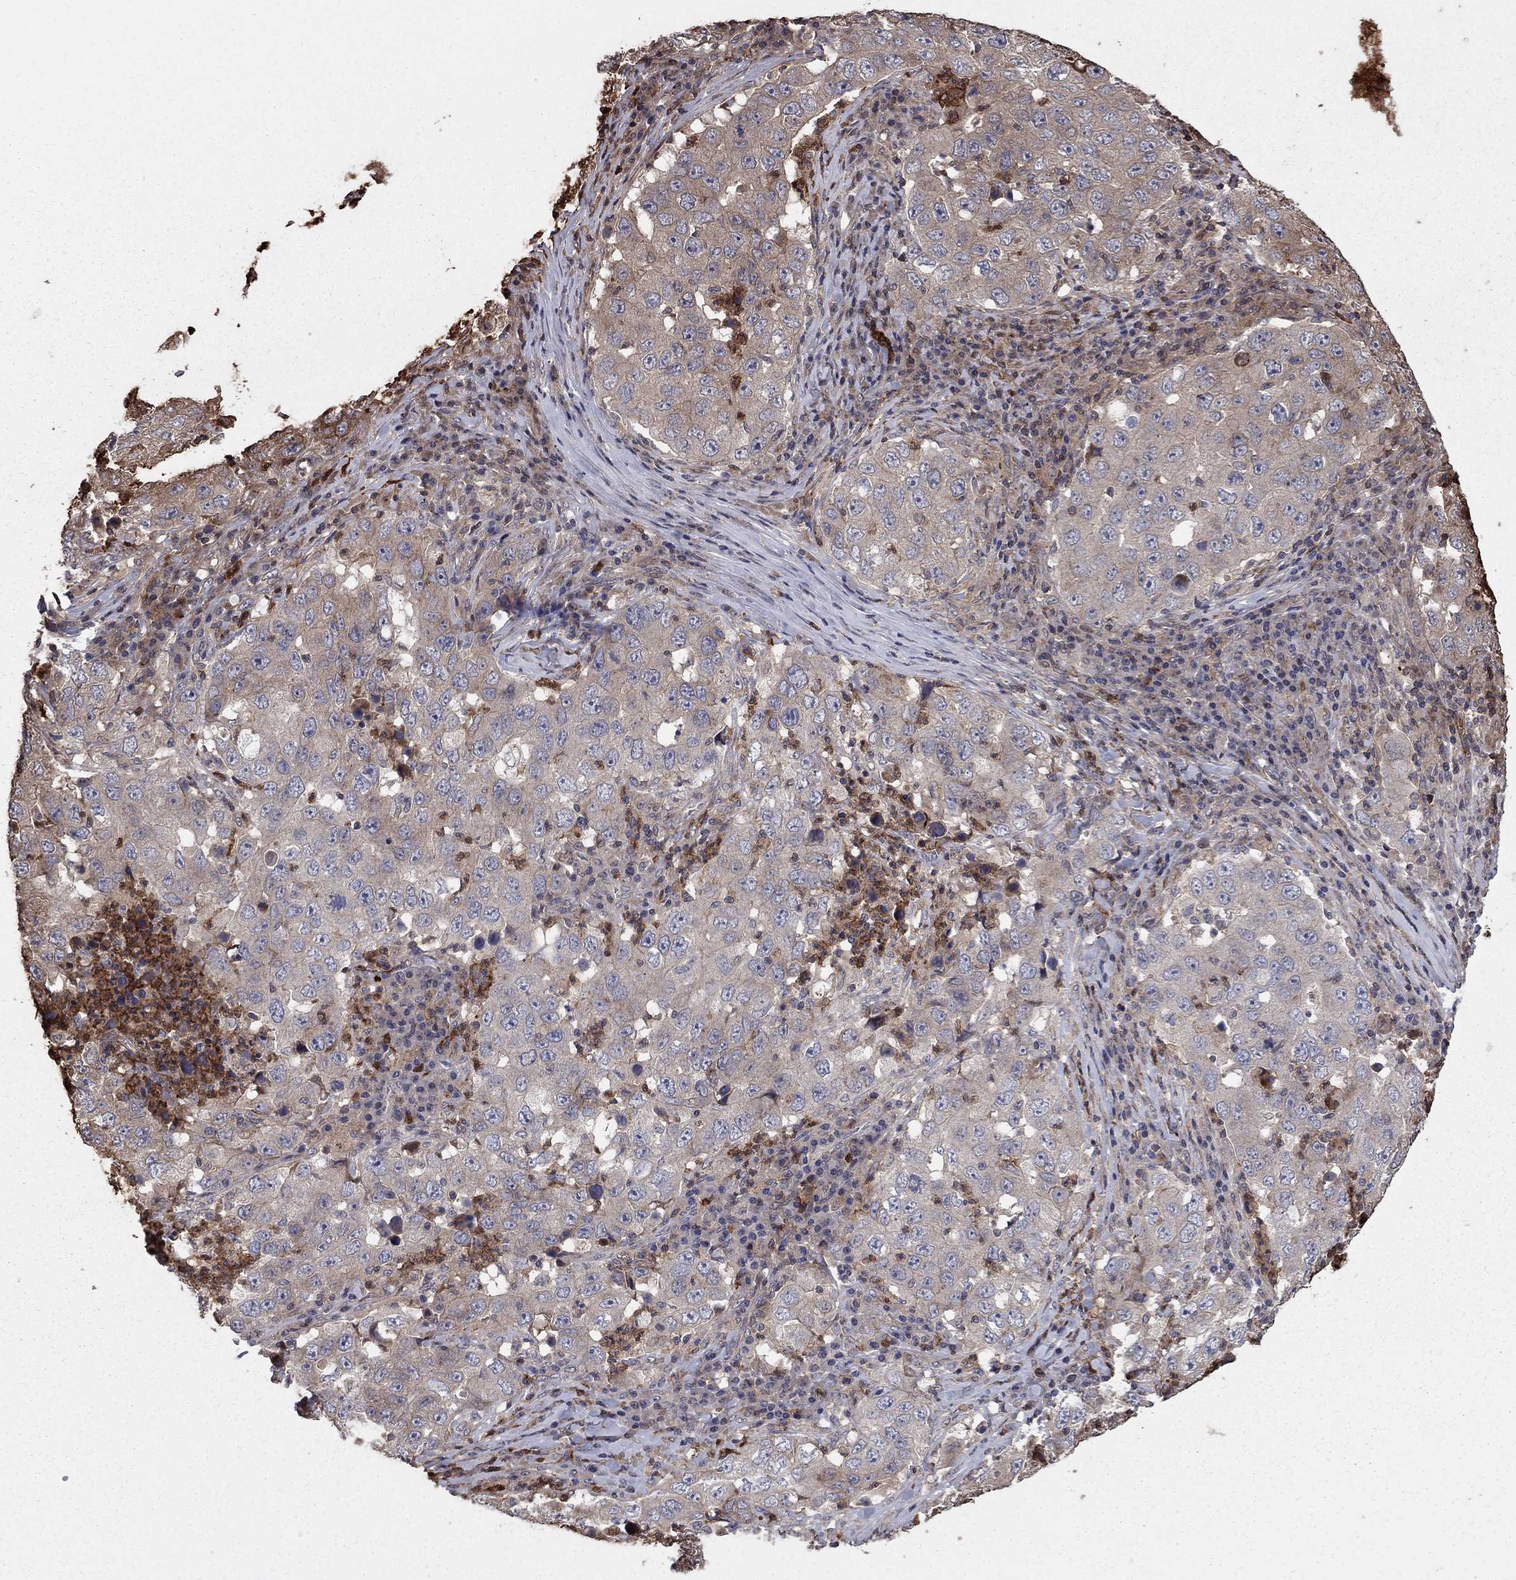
{"staining": {"intensity": "negative", "quantity": "none", "location": "none"}, "tissue": "lung cancer", "cell_type": "Tumor cells", "image_type": "cancer", "snomed": [{"axis": "morphology", "description": "Adenocarcinoma, NOS"}, {"axis": "topography", "description": "Lung"}], "caption": "An immunohistochemistry (IHC) histopathology image of lung cancer (adenocarcinoma) is shown. There is no staining in tumor cells of lung cancer (adenocarcinoma). (Brightfield microscopy of DAB (3,3'-diaminobenzidine) immunohistochemistry (IHC) at high magnification).", "gene": "GYG1", "patient": {"sex": "male", "age": 73}}